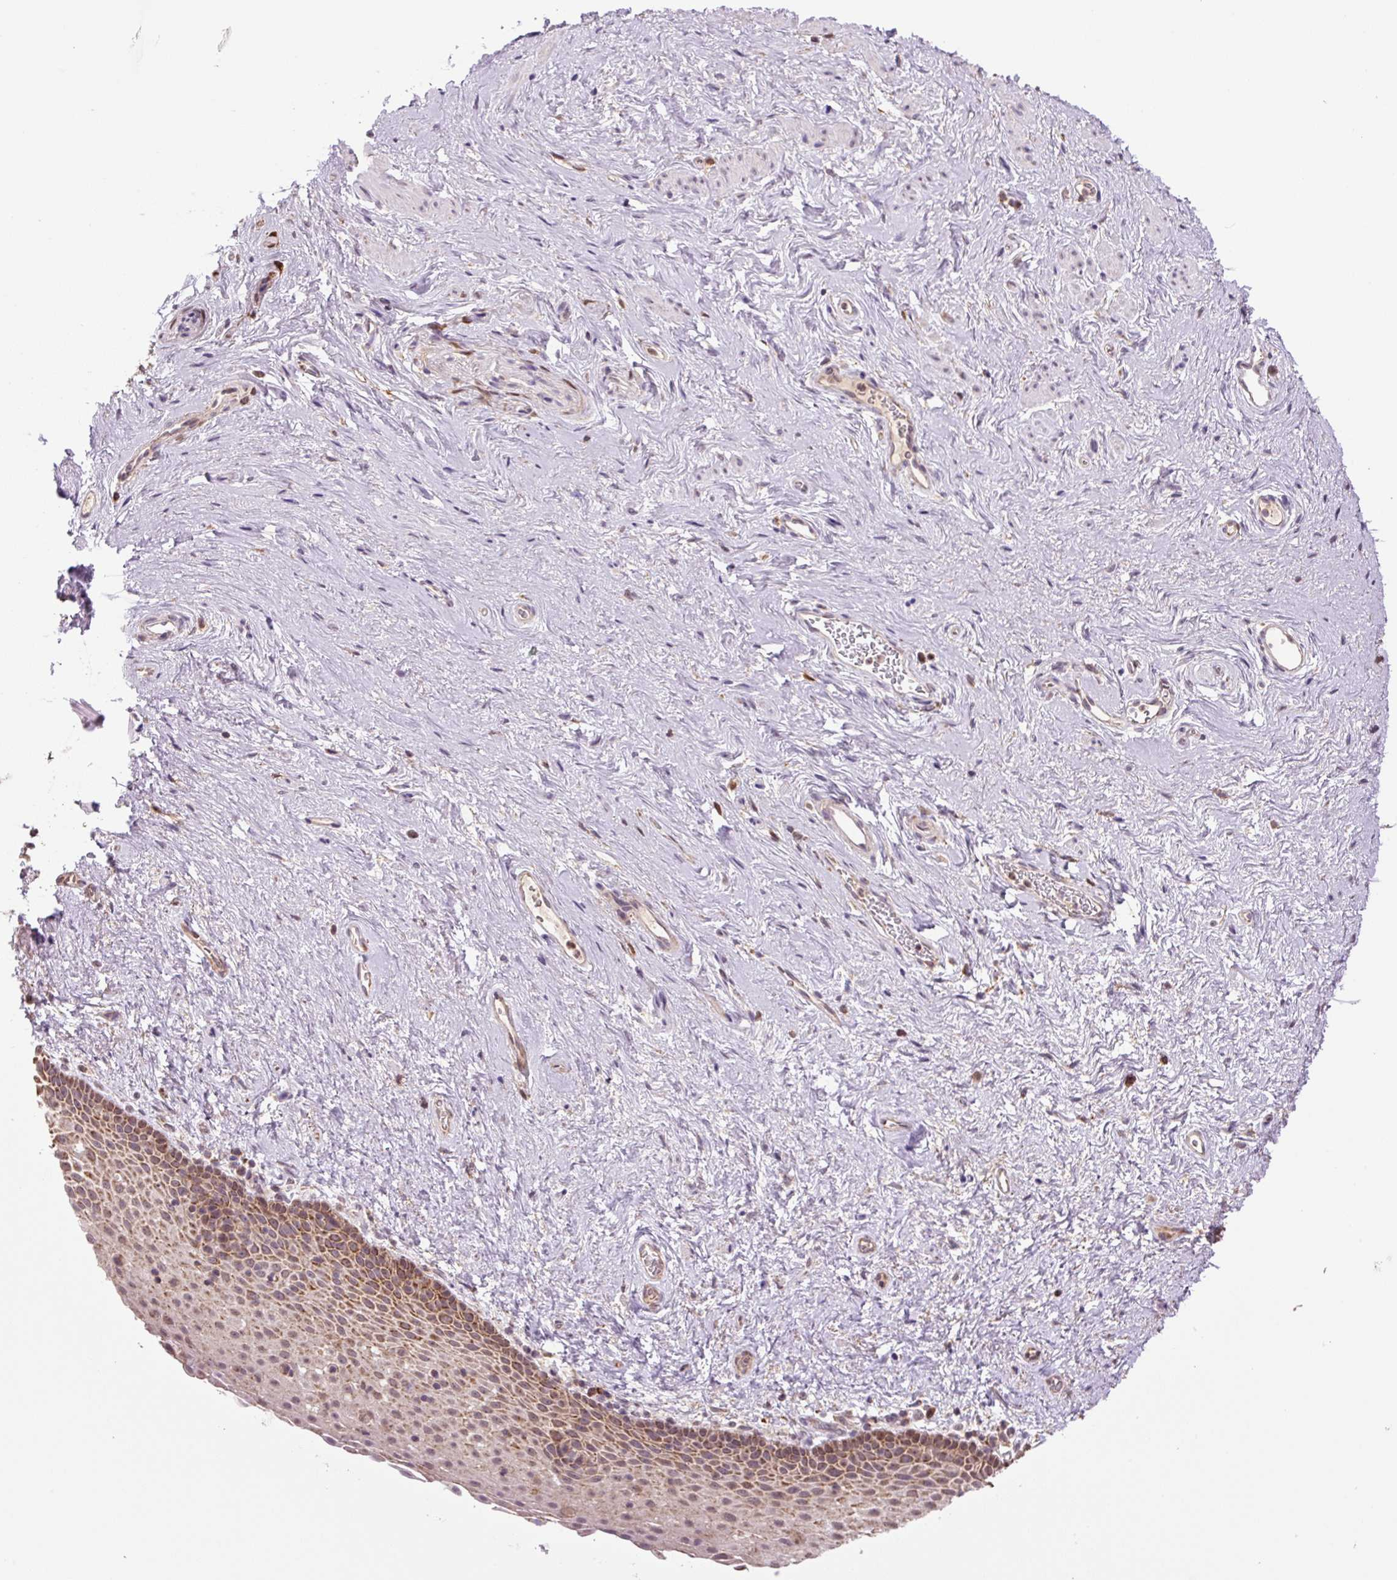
{"staining": {"intensity": "moderate", "quantity": "25%-75%", "location": "cytoplasmic/membranous,nuclear"}, "tissue": "vagina", "cell_type": "Squamous epithelial cells", "image_type": "normal", "snomed": [{"axis": "morphology", "description": "Normal tissue, NOS"}, {"axis": "topography", "description": "Vagina"}], "caption": "Benign vagina shows moderate cytoplasmic/membranous,nuclear positivity in about 25%-75% of squamous epithelial cells, visualized by immunohistochemistry. (DAB (3,3'-diaminobenzidine) IHC with brightfield microscopy, high magnification).", "gene": "SGF29", "patient": {"sex": "female", "age": 61}}